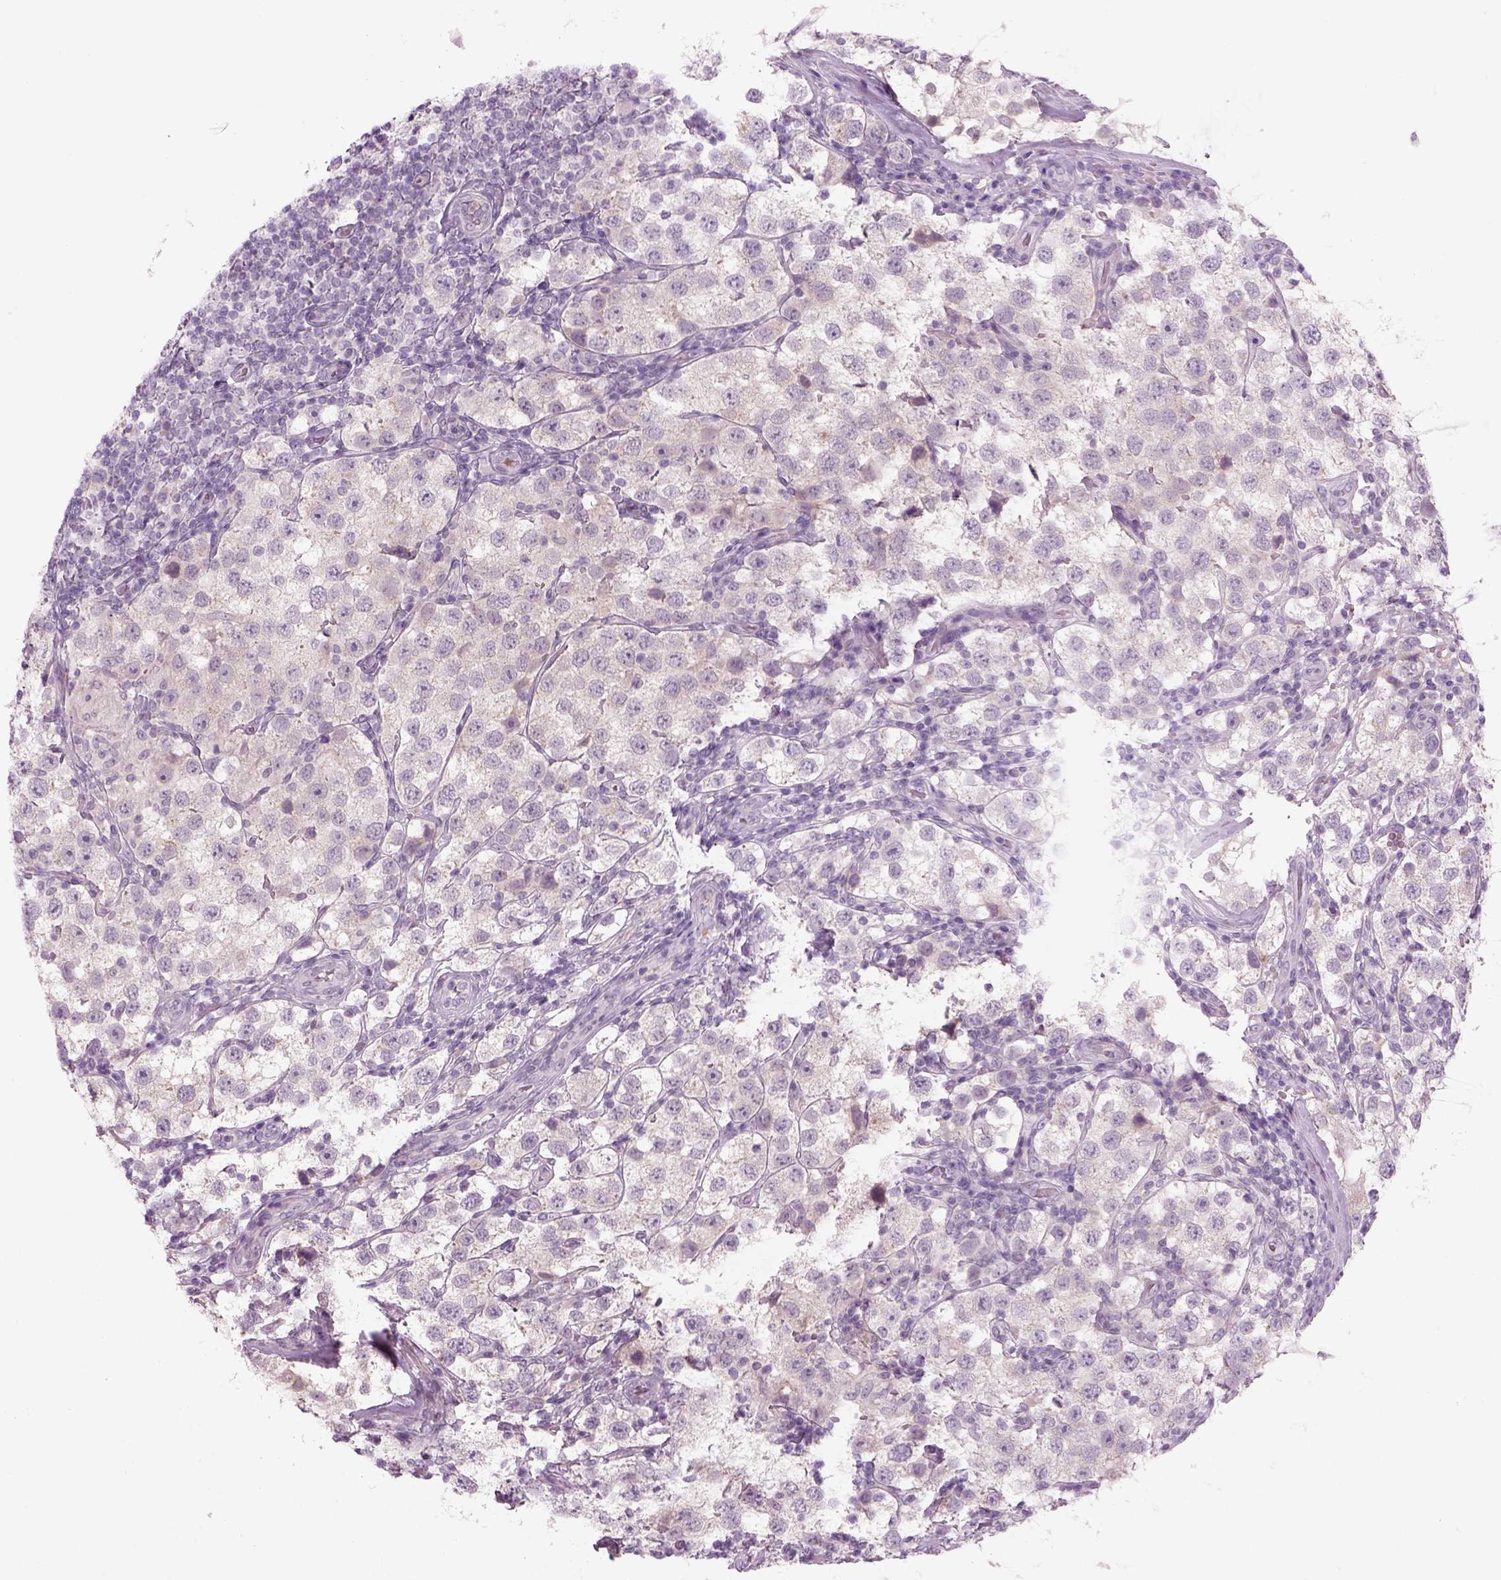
{"staining": {"intensity": "negative", "quantity": "none", "location": "none"}, "tissue": "testis cancer", "cell_type": "Tumor cells", "image_type": "cancer", "snomed": [{"axis": "morphology", "description": "Seminoma, NOS"}, {"axis": "topography", "description": "Testis"}], "caption": "IHC of human seminoma (testis) displays no staining in tumor cells.", "gene": "MDH1B", "patient": {"sex": "male", "age": 37}}